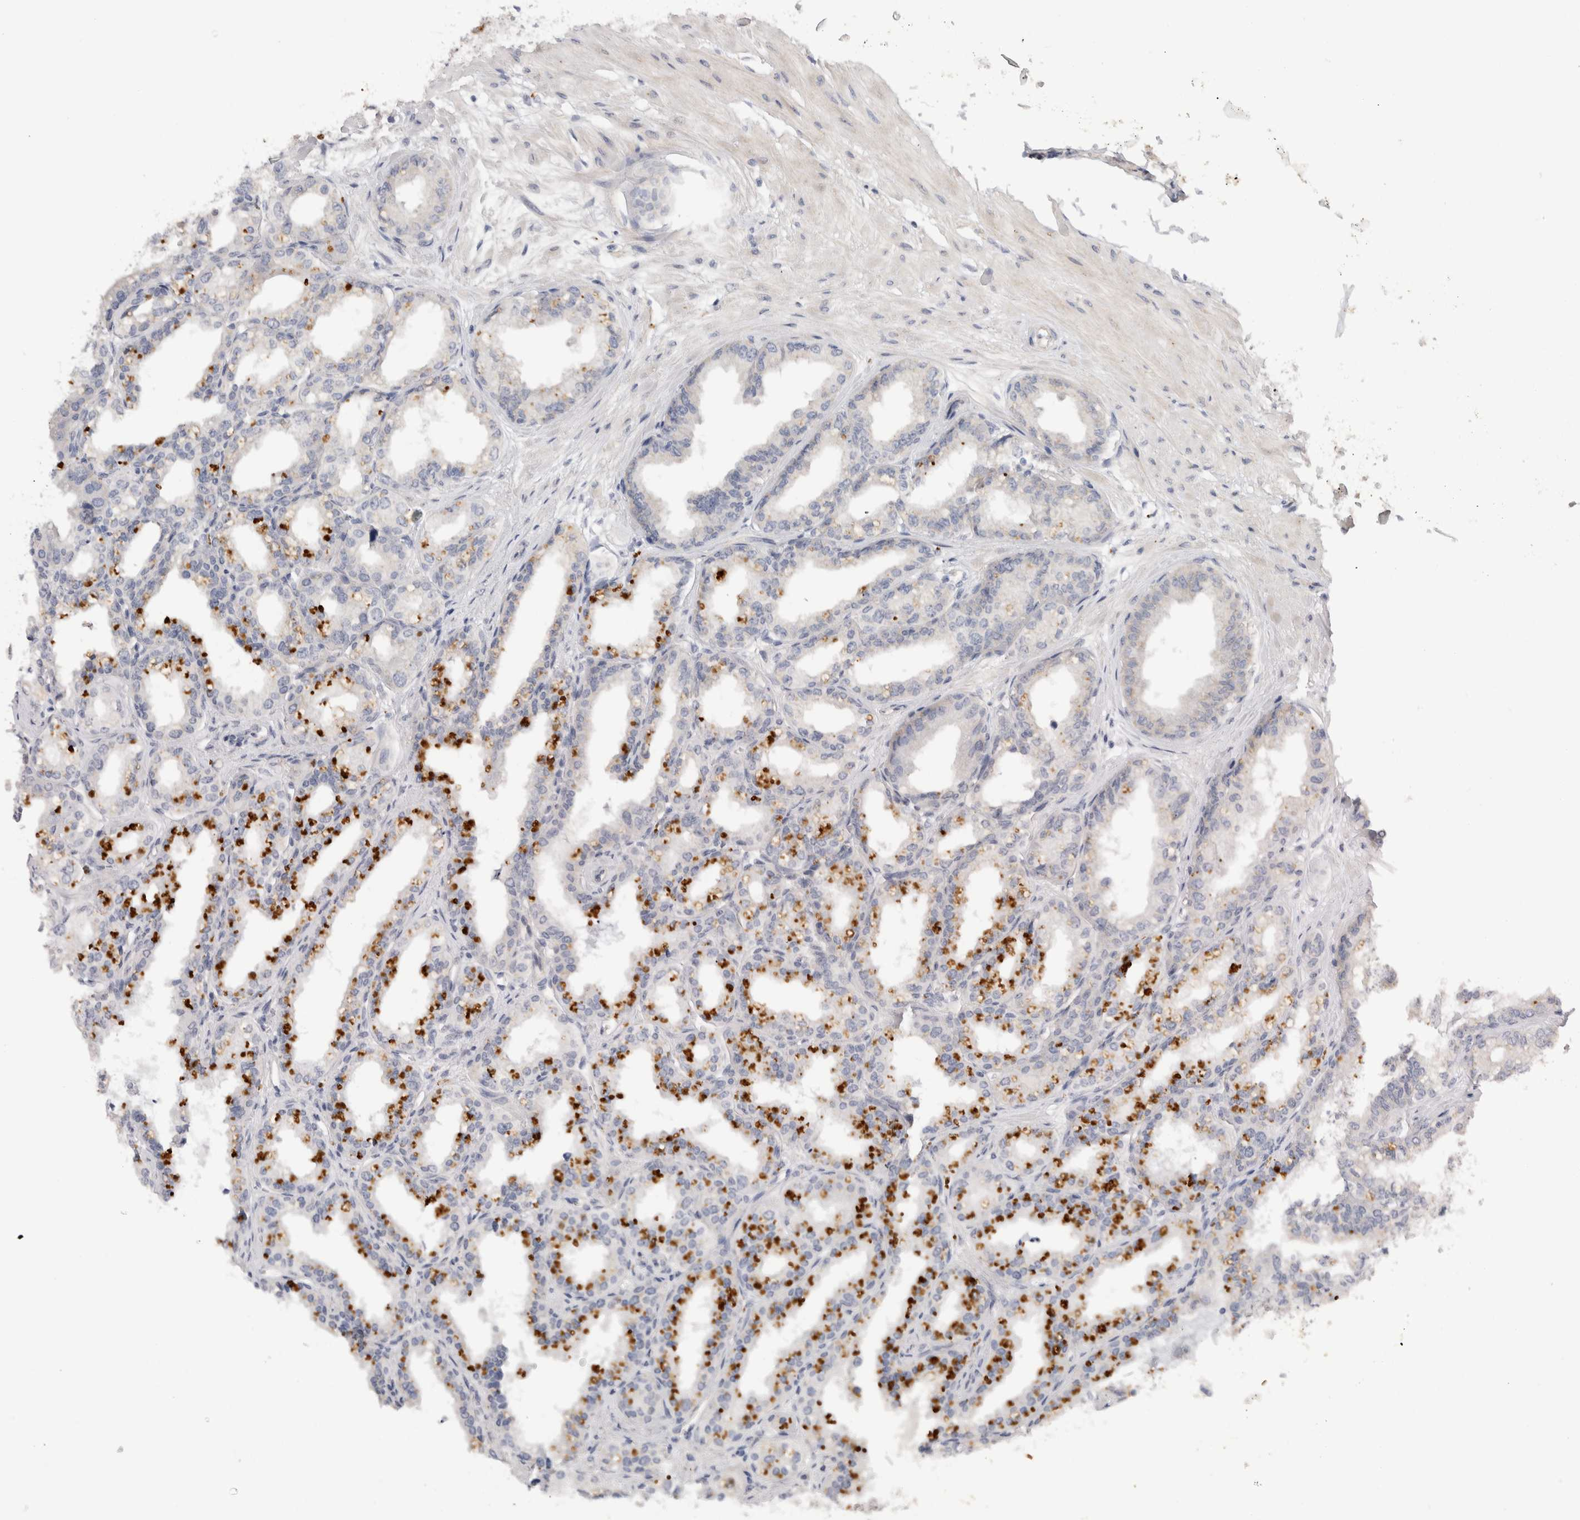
{"staining": {"intensity": "negative", "quantity": "none", "location": "none"}, "tissue": "seminal vesicle", "cell_type": "Glandular cells", "image_type": "normal", "snomed": [{"axis": "morphology", "description": "Normal tissue, NOS"}, {"axis": "topography", "description": "Prostate"}, {"axis": "topography", "description": "Seminal veicle"}], "caption": "A high-resolution image shows immunohistochemistry staining of unremarkable seminal vesicle, which exhibits no significant expression in glandular cells.", "gene": "AFP", "patient": {"sex": "male", "age": 51}}